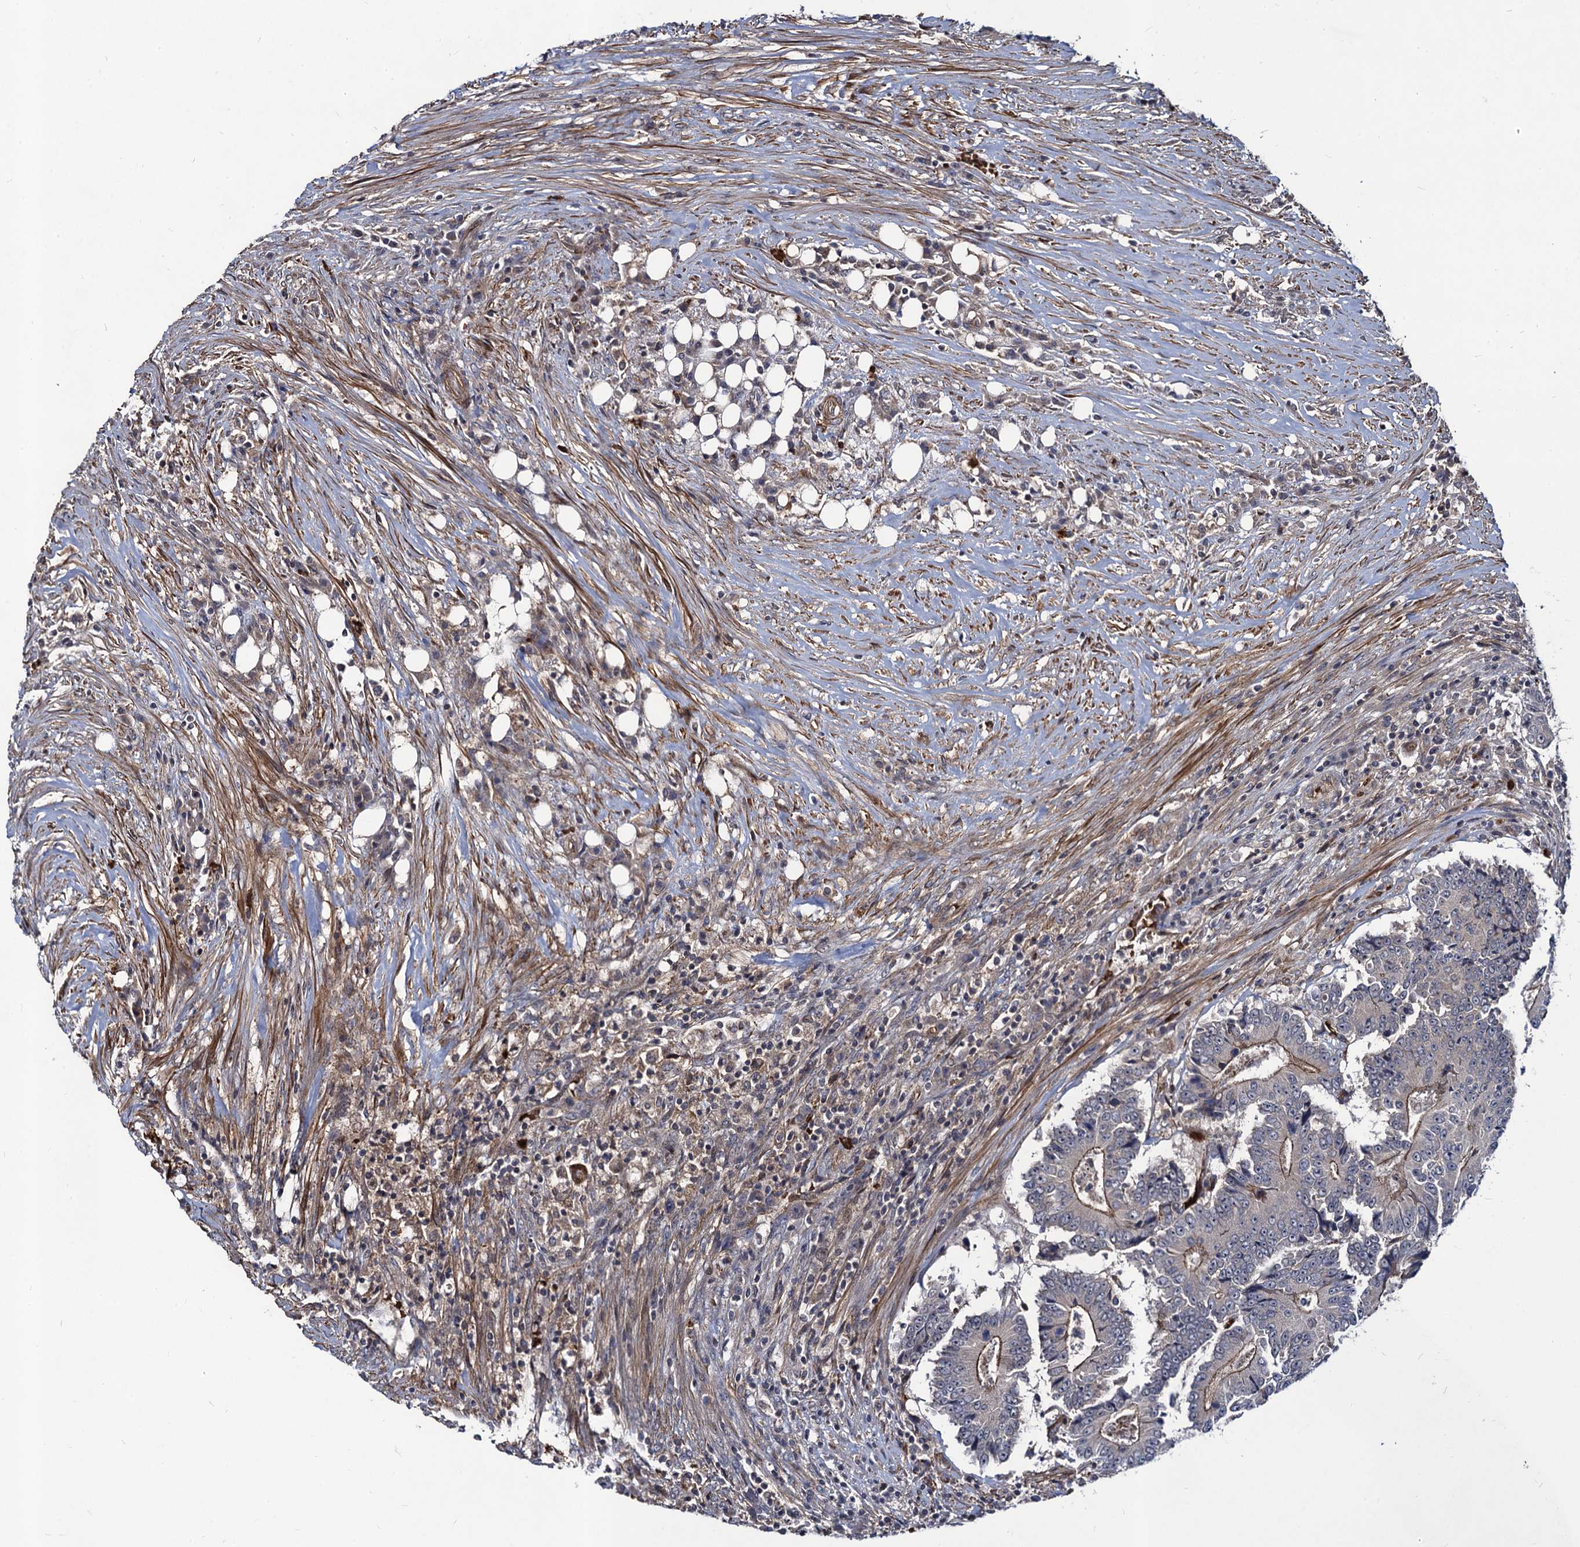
{"staining": {"intensity": "moderate", "quantity": "25%-75%", "location": "cytoplasmic/membranous"}, "tissue": "colorectal cancer", "cell_type": "Tumor cells", "image_type": "cancer", "snomed": [{"axis": "morphology", "description": "Adenocarcinoma, NOS"}, {"axis": "topography", "description": "Colon"}], "caption": "Colorectal adenocarcinoma tissue reveals moderate cytoplasmic/membranous expression in approximately 25%-75% of tumor cells, visualized by immunohistochemistry.", "gene": "KXD1", "patient": {"sex": "male", "age": 83}}